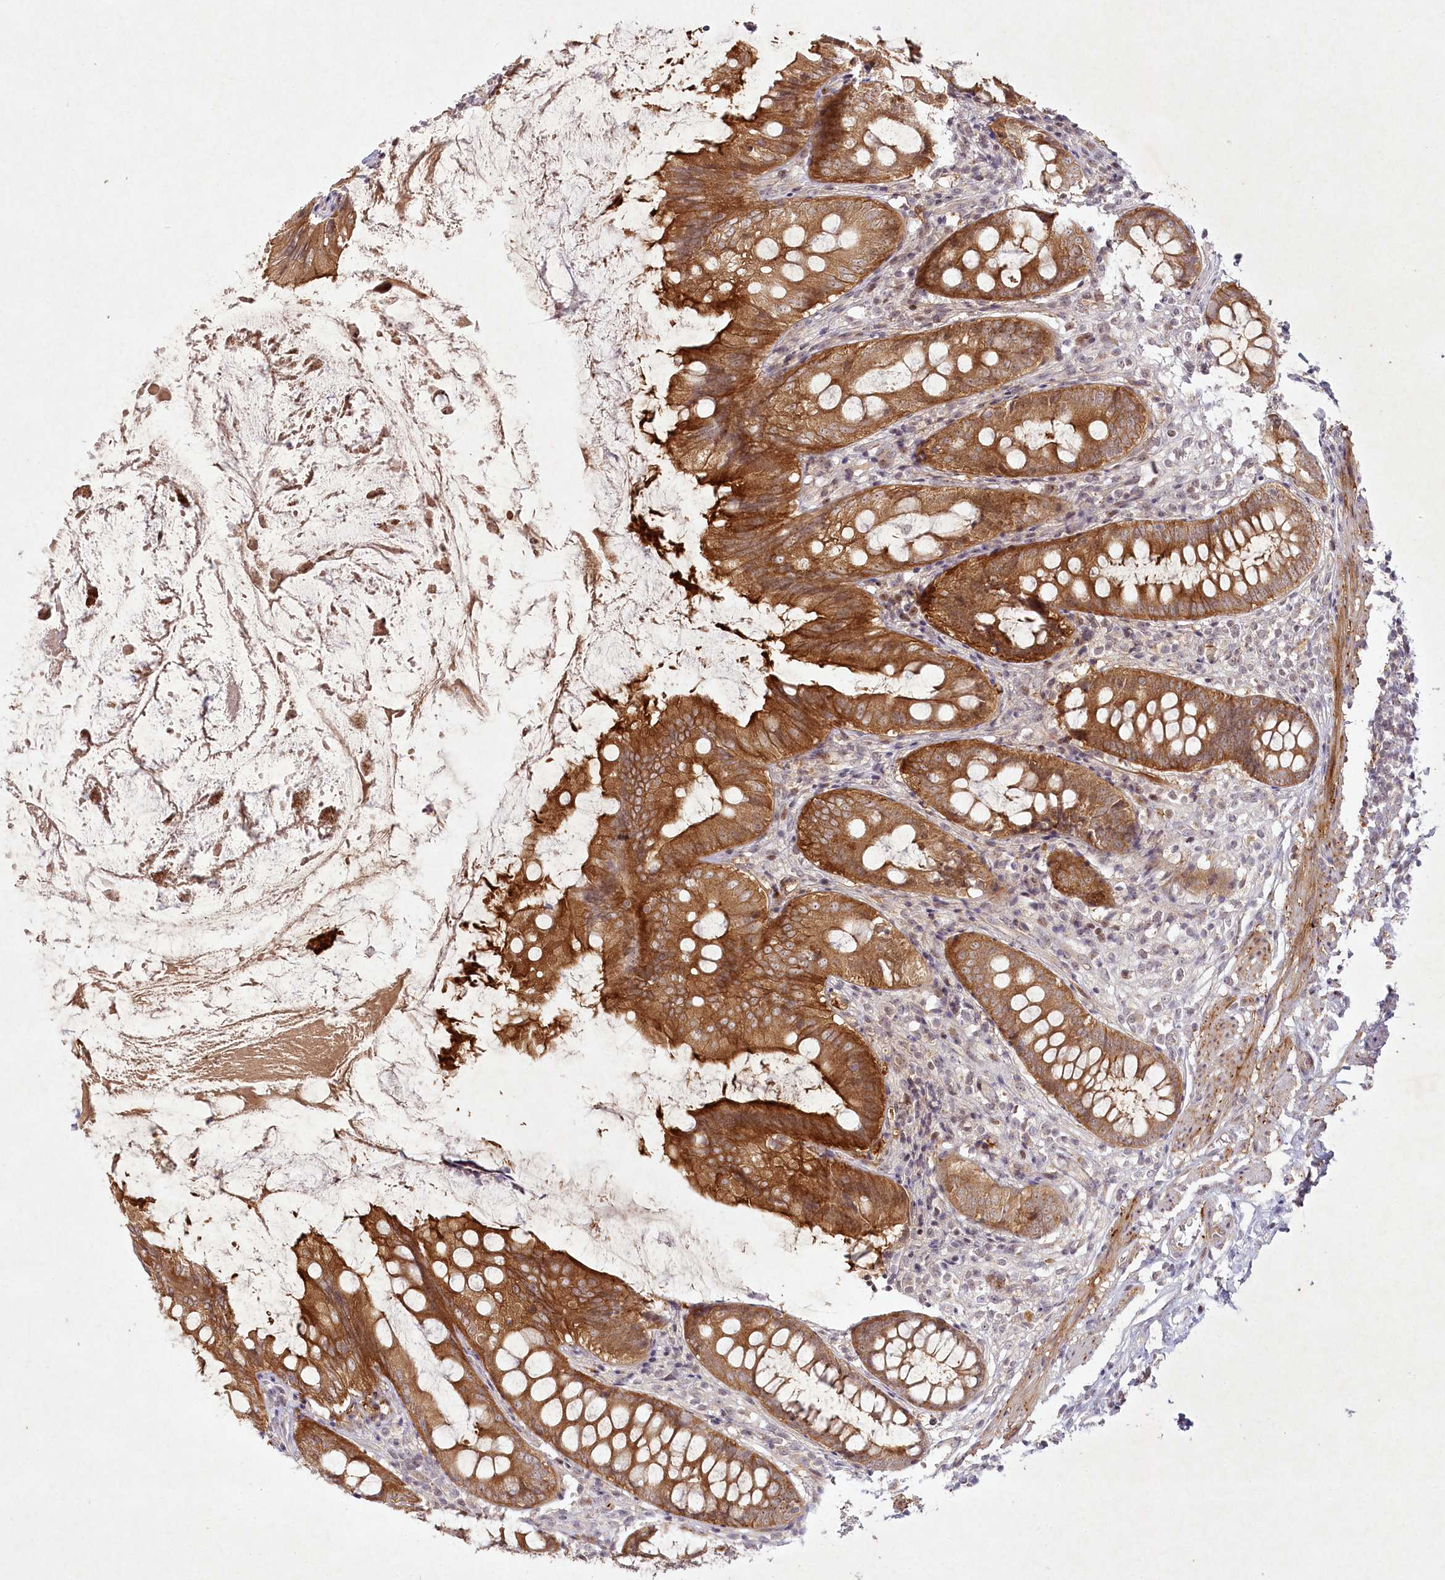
{"staining": {"intensity": "strong", "quantity": ">75%", "location": "cytoplasmic/membranous"}, "tissue": "appendix", "cell_type": "Glandular cells", "image_type": "normal", "snomed": [{"axis": "morphology", "description": "Normal tissue, NOS"}, {"axis": "topography", "description": "Appendix"}], "caption": "This histopathology image exhibits immunohistochemistry (IHC) staining of normal appendix, with high strong cytoplasmic/membranous staining in about >75% of glandular cells.", "gene": "SH2D3A", "patient": {"sex": "female", "age": 77}}